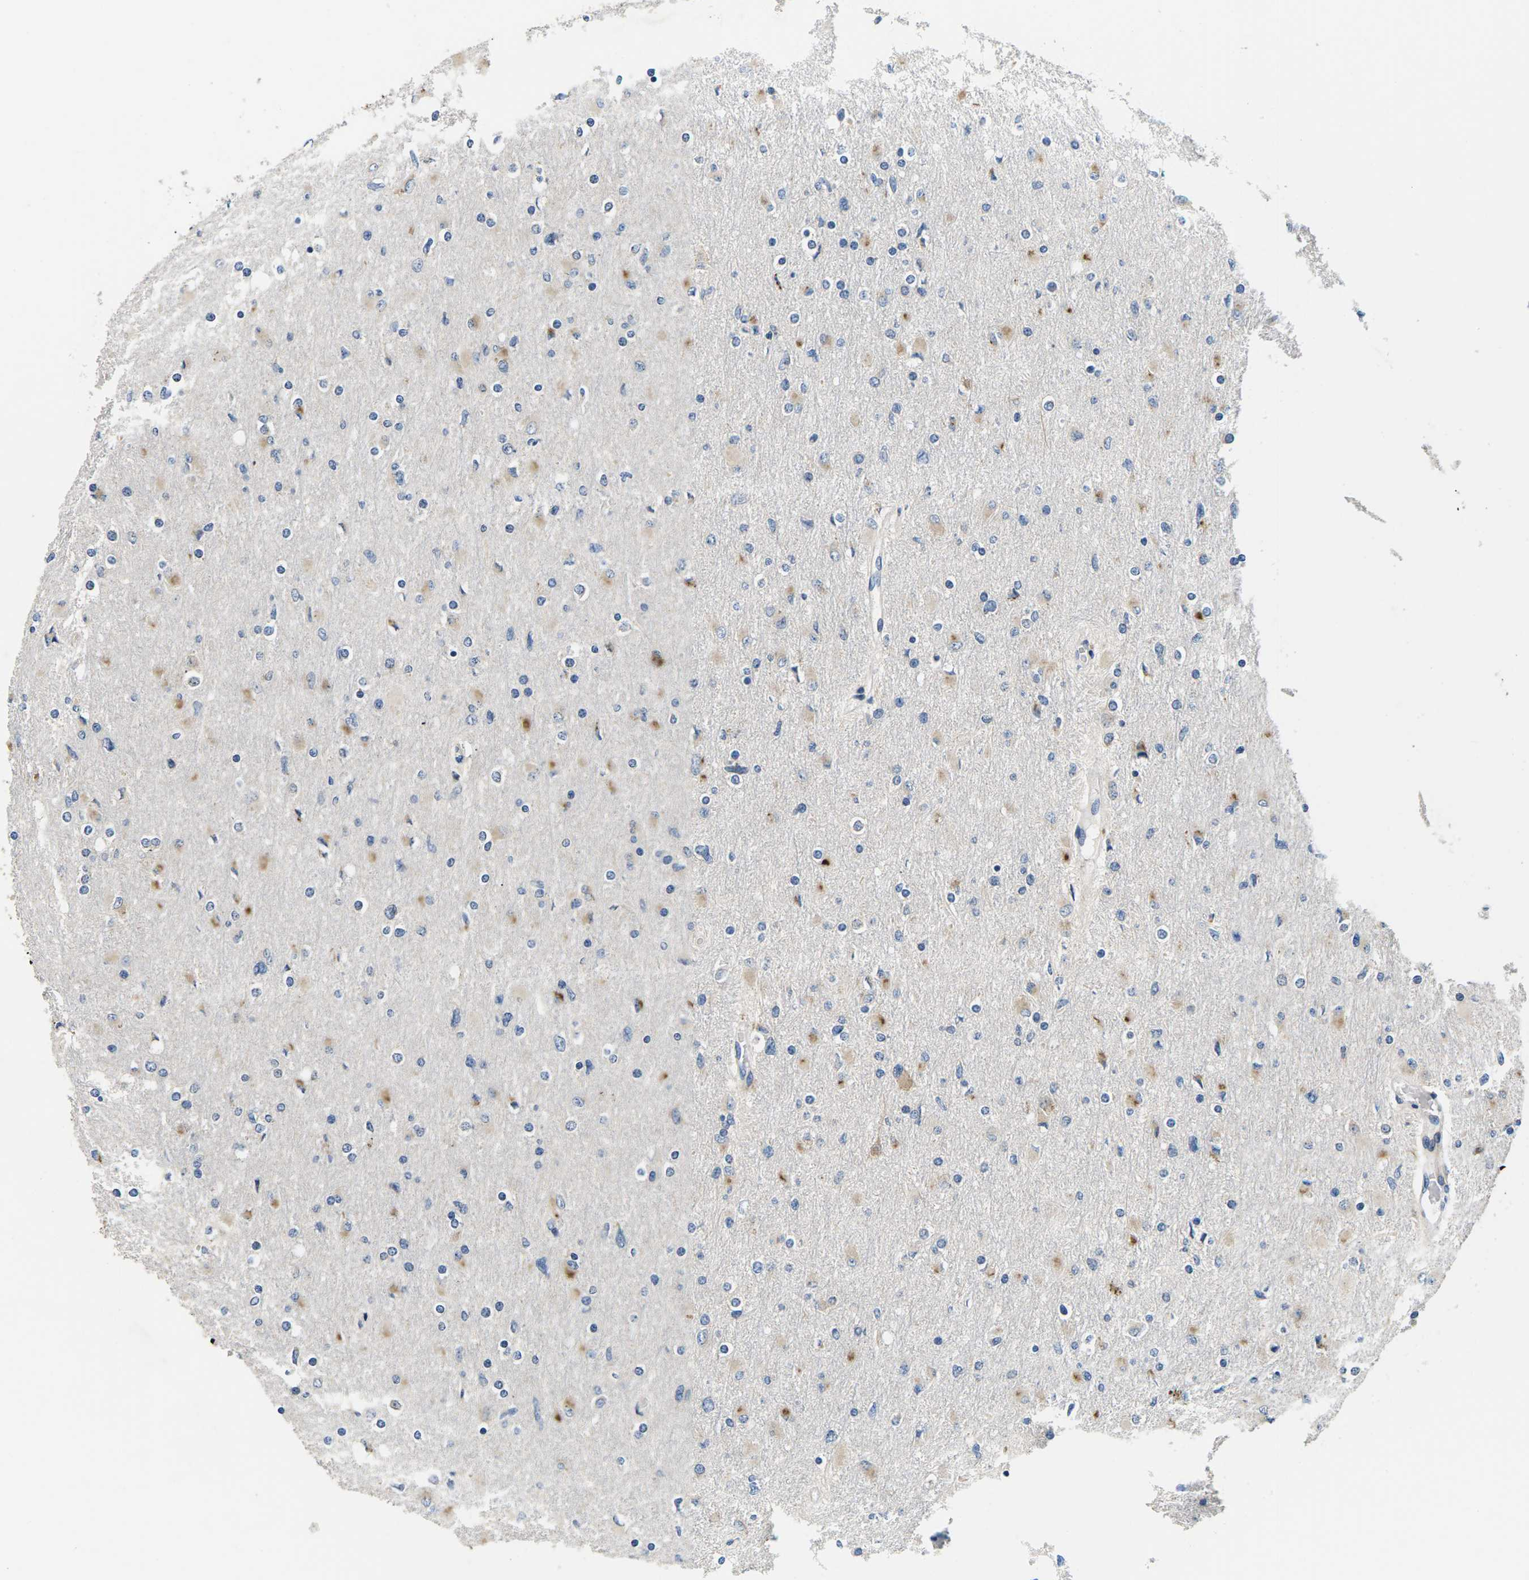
{"staining": {"intensity": "weak", "quantity": "<25%", "location": "cytoplasmic/membranous"}, "tissue": "glioma", "cell_type": "Tumor cells", "image_type": "cancer", "snomed": [{"axis": "morphology", "description": "Glioma, malignant, High grade"}, {"axis": "topography", "description": "Cerebral cortex"}], "caption": "This is an immunohistochemistry (IHC) histopathology image of glioma. There is no positivity in tumor cells.", "gene": "ERGIC3", "patient": {"sex": "female", "age": 36}}